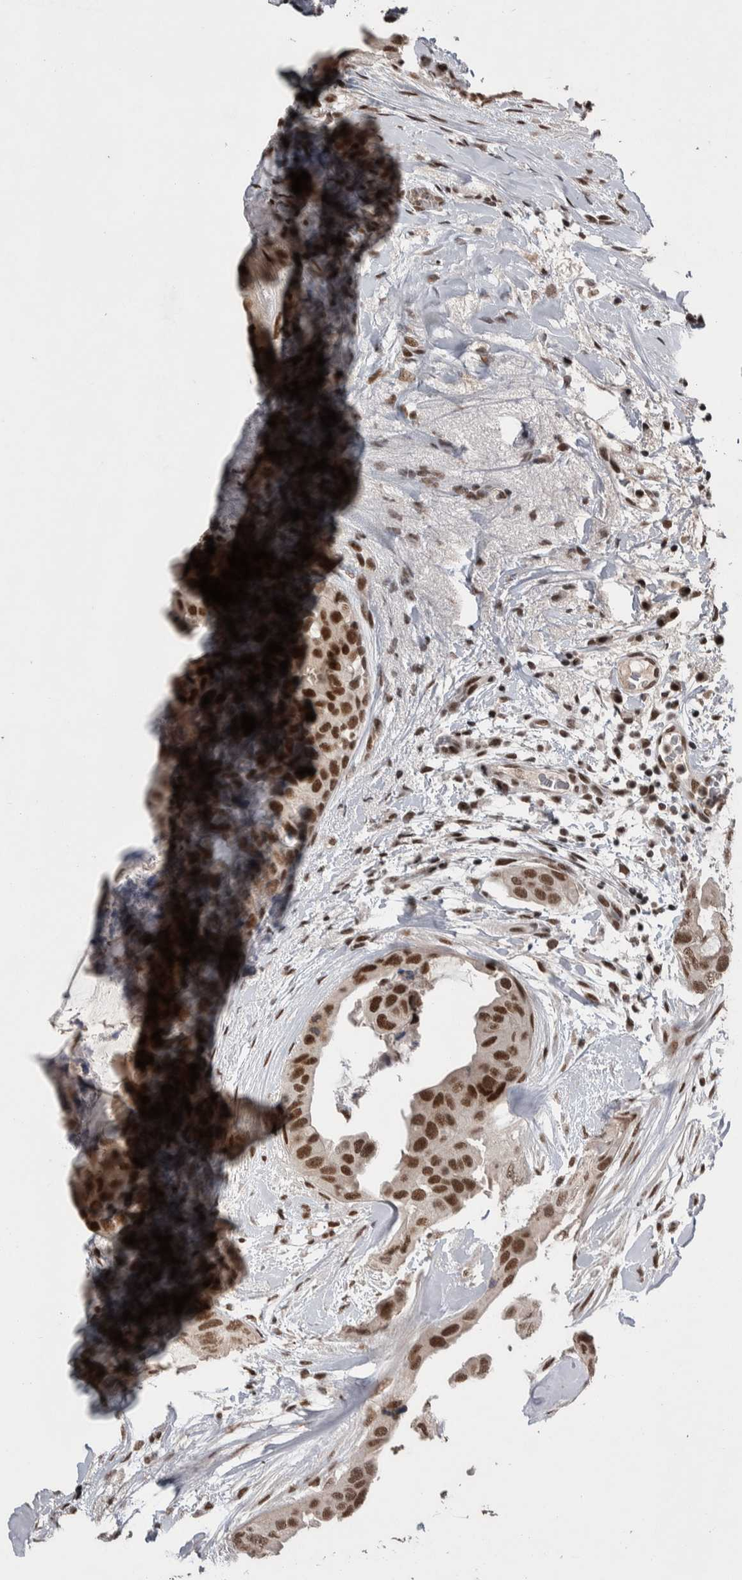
{"staining": {"intensity": "strong", "quantity": ">75%", "location": "nuclear"}, "tissue": "breast cancer", "cell_type": "Tumor cells", "image_type": "cancer", "snomed": [{"axis": "morphology", "description": "Duct carcinoma"}, {"axis": "topography", "description": "Breast"}], "caption": "A high-resolution histopathology image shows IHC staining of breast cancer (intraductal carcinoma), which demonstrates strong nuclear staining in approximately >75% of tumor cells.", "gene": "DMTF1", "patient": {"sex": "female", "age": 40}}